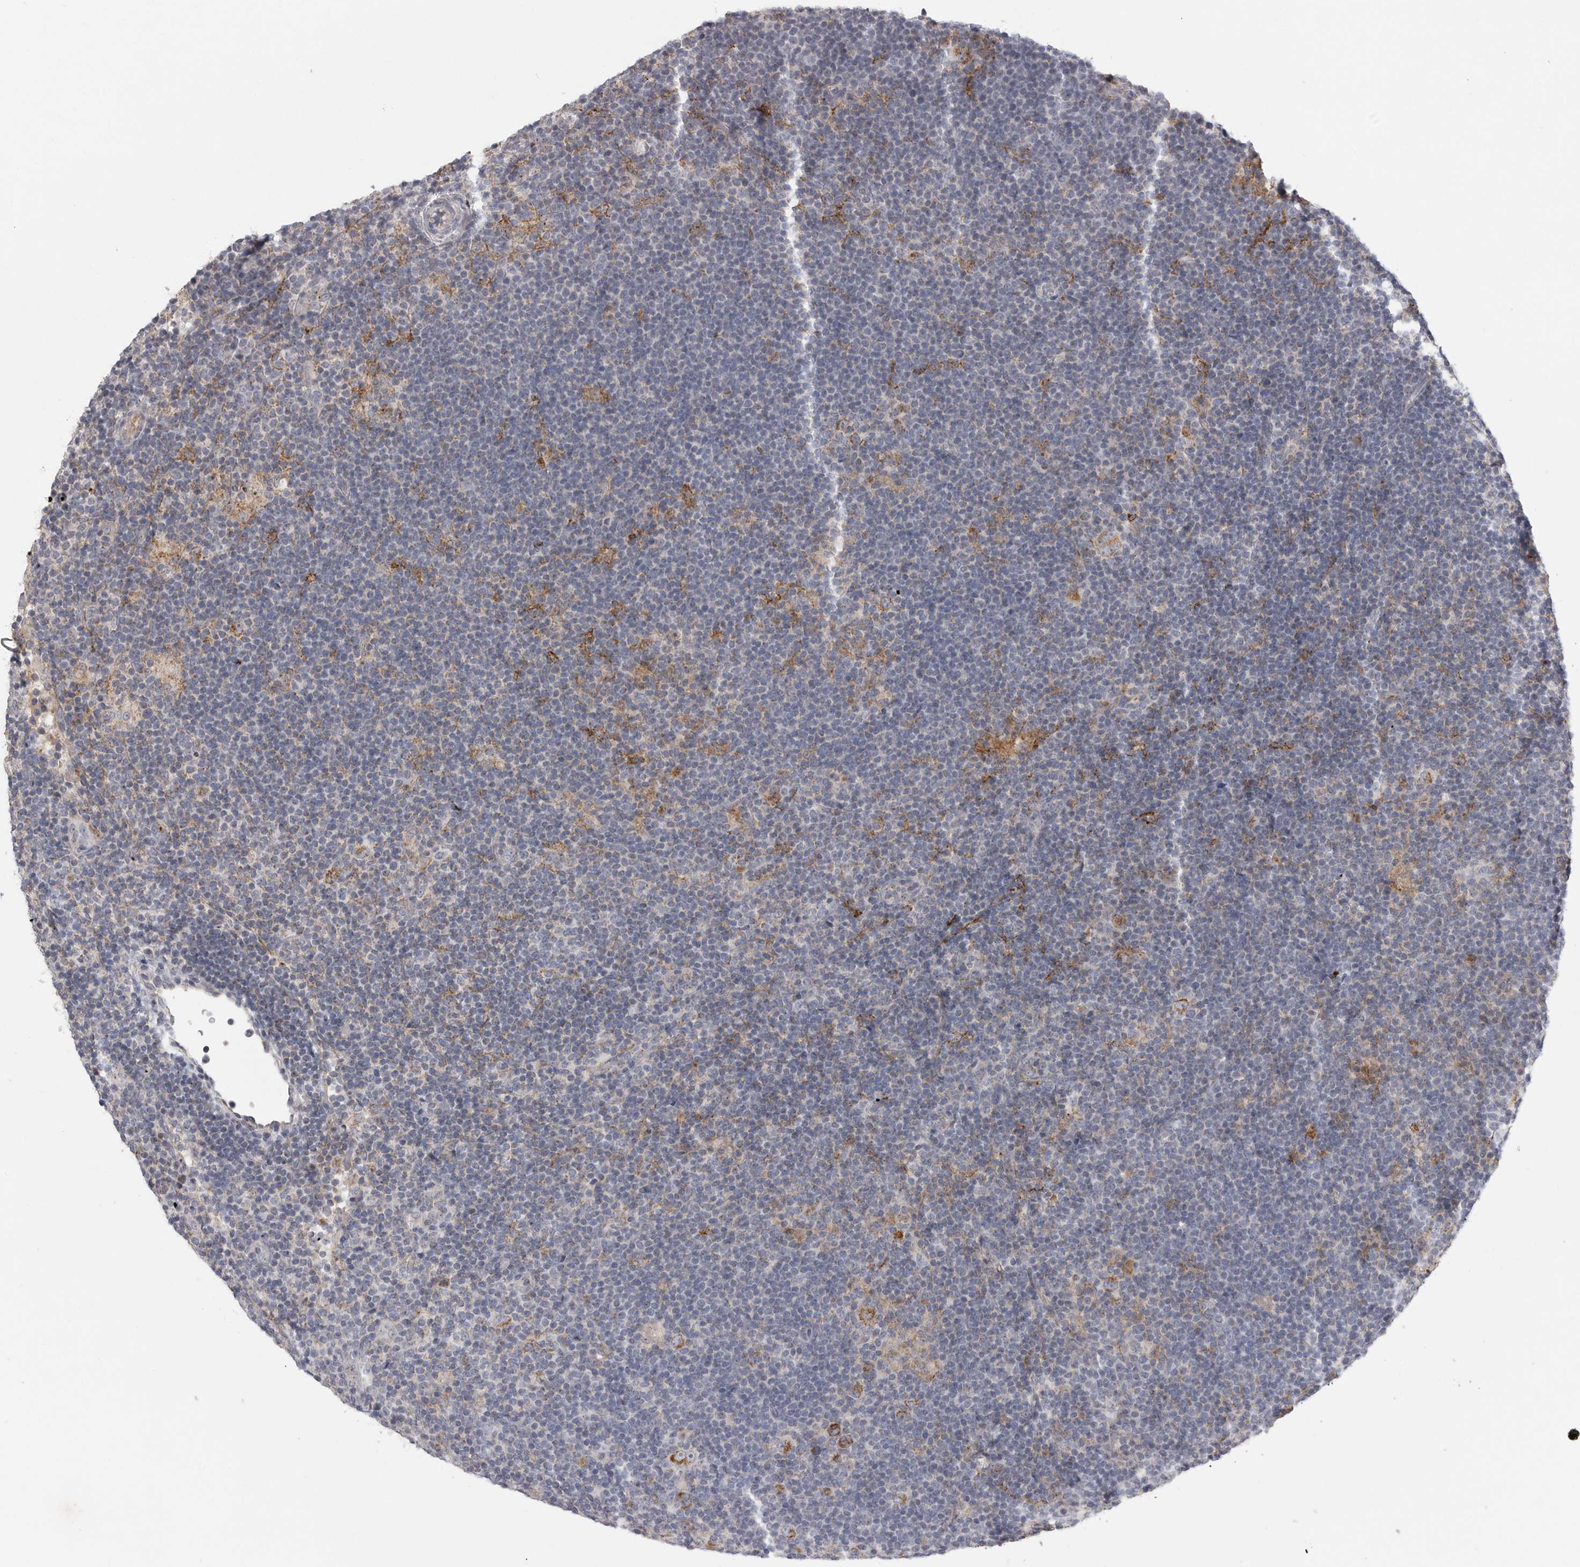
{"staining": {"intensity": "moderate", "quantity": "25%-75%", "location": "cytoplasmic/membranous"}, "tissue": "lymphoma", "cell_type": "Tumor cells", "image_type": "cancer", "snomed": [{"axis": "morphology", "description": "Hodgkin's disease, NOS"}, {"axis": "topography", "description": "Lymph node"}], "caption": "Immunohistochemical staining of Hodgkin's disease reveals medium levels of moderate cytoplasmic/membranous positivity in approximately 25%-75% of tumor cells.", "gene": "SDC3", "patient": {"sex": "female", "age": 57}}